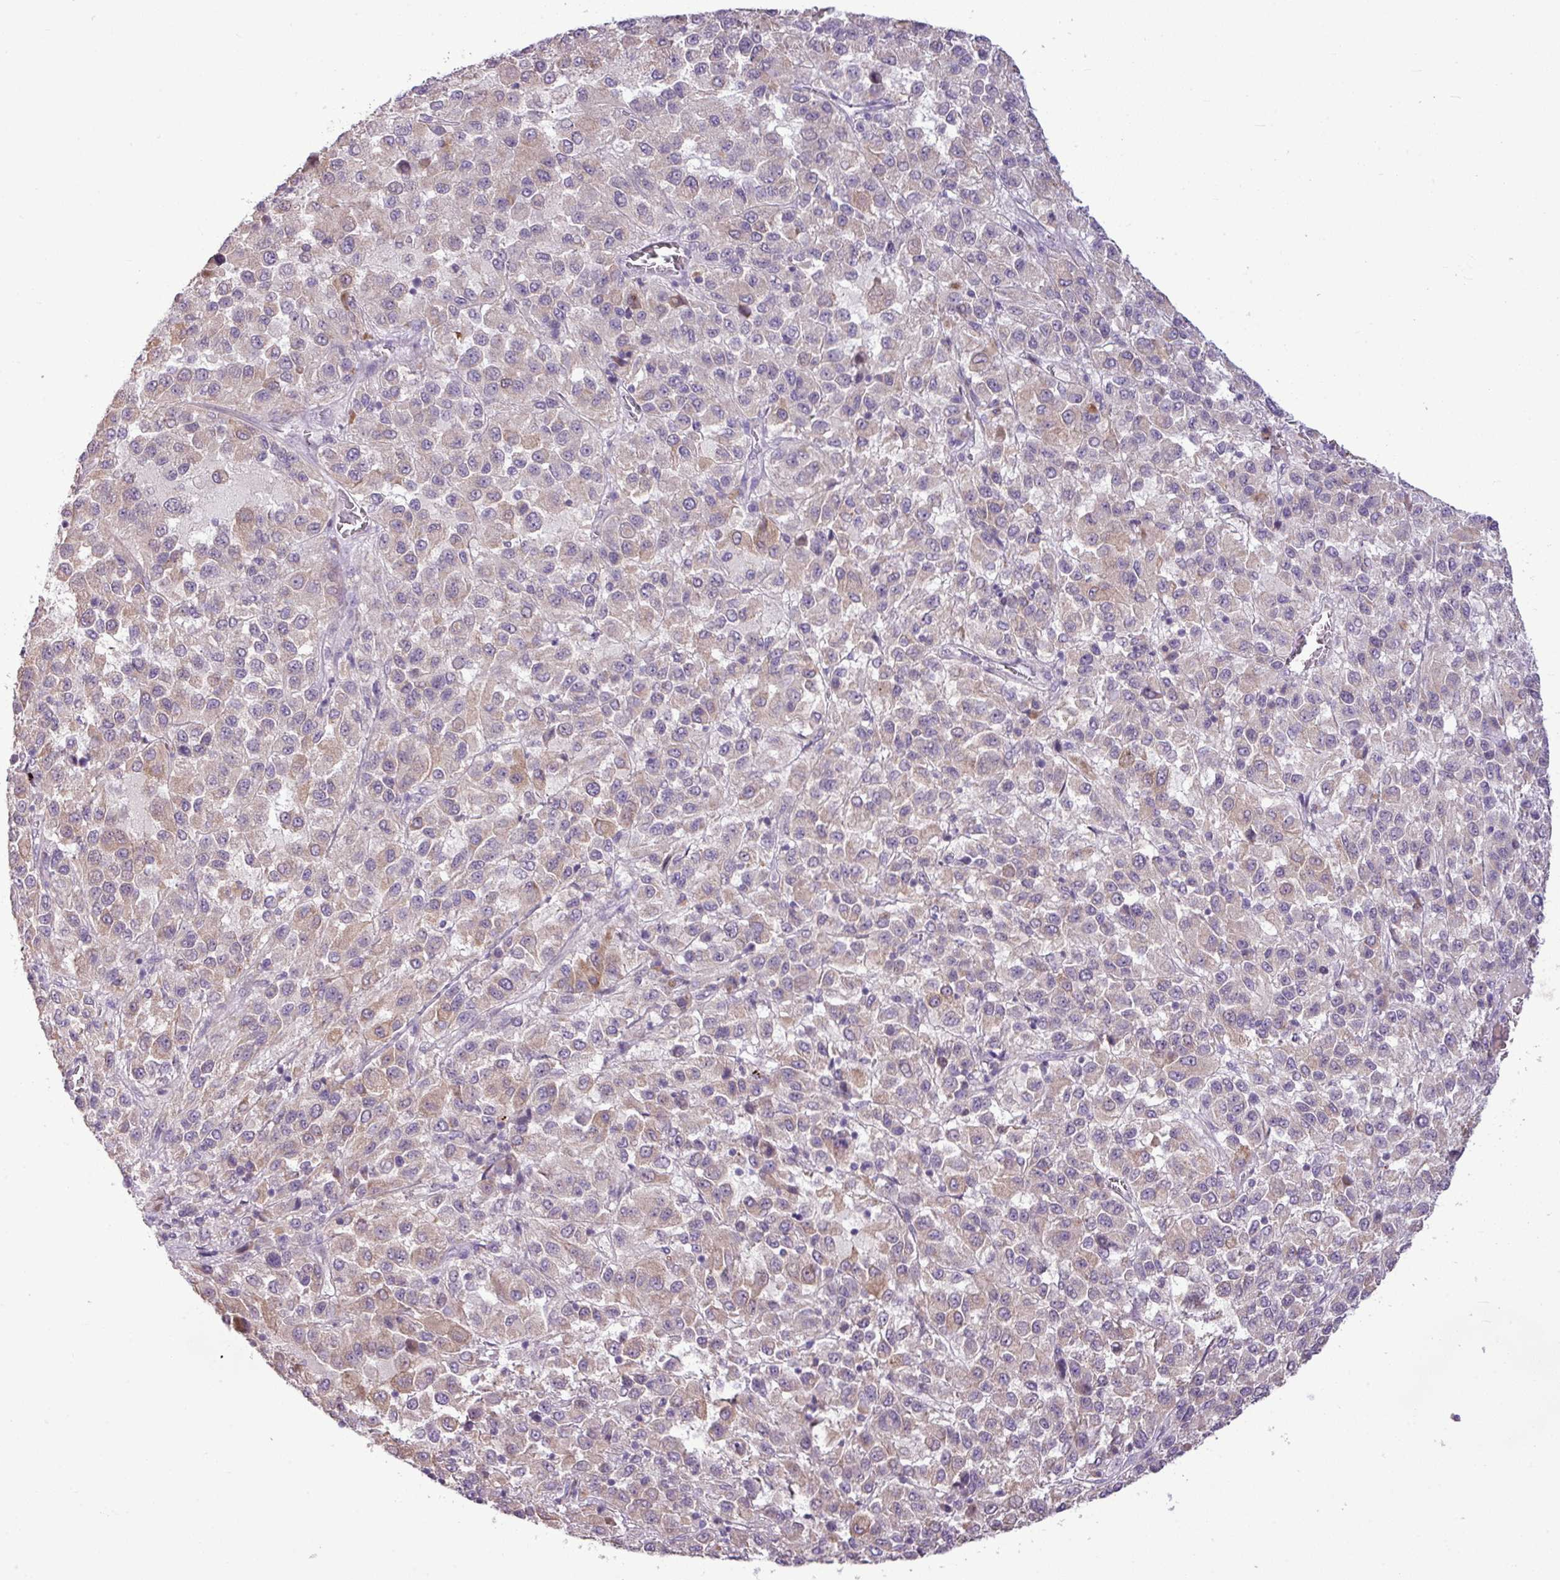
{"staining": {"intensity": "weak", "quantity": "25%-75%", "location": "cytoplasmic/membranous"}, "tissue": "melanoma", "cell_type": "Tumor cells", "image_type": "cancer", "snomed": [{"axis": "morphology", "description": "Malignant melanoma, Metastatic site"}, {"axis": "topography", "description": "Lung"}], "caption": "Malignant melanoma (metastatic site) was stained to show a protein in brown. There is low levels of weak cytoplasmic/membranous positivity in about 25%-75% of tumor cells. (Brightfield microscopy of DAB IHC at high magnification).", "gene": "IL17A", "patient": {"sex": "male", "age": 64}}